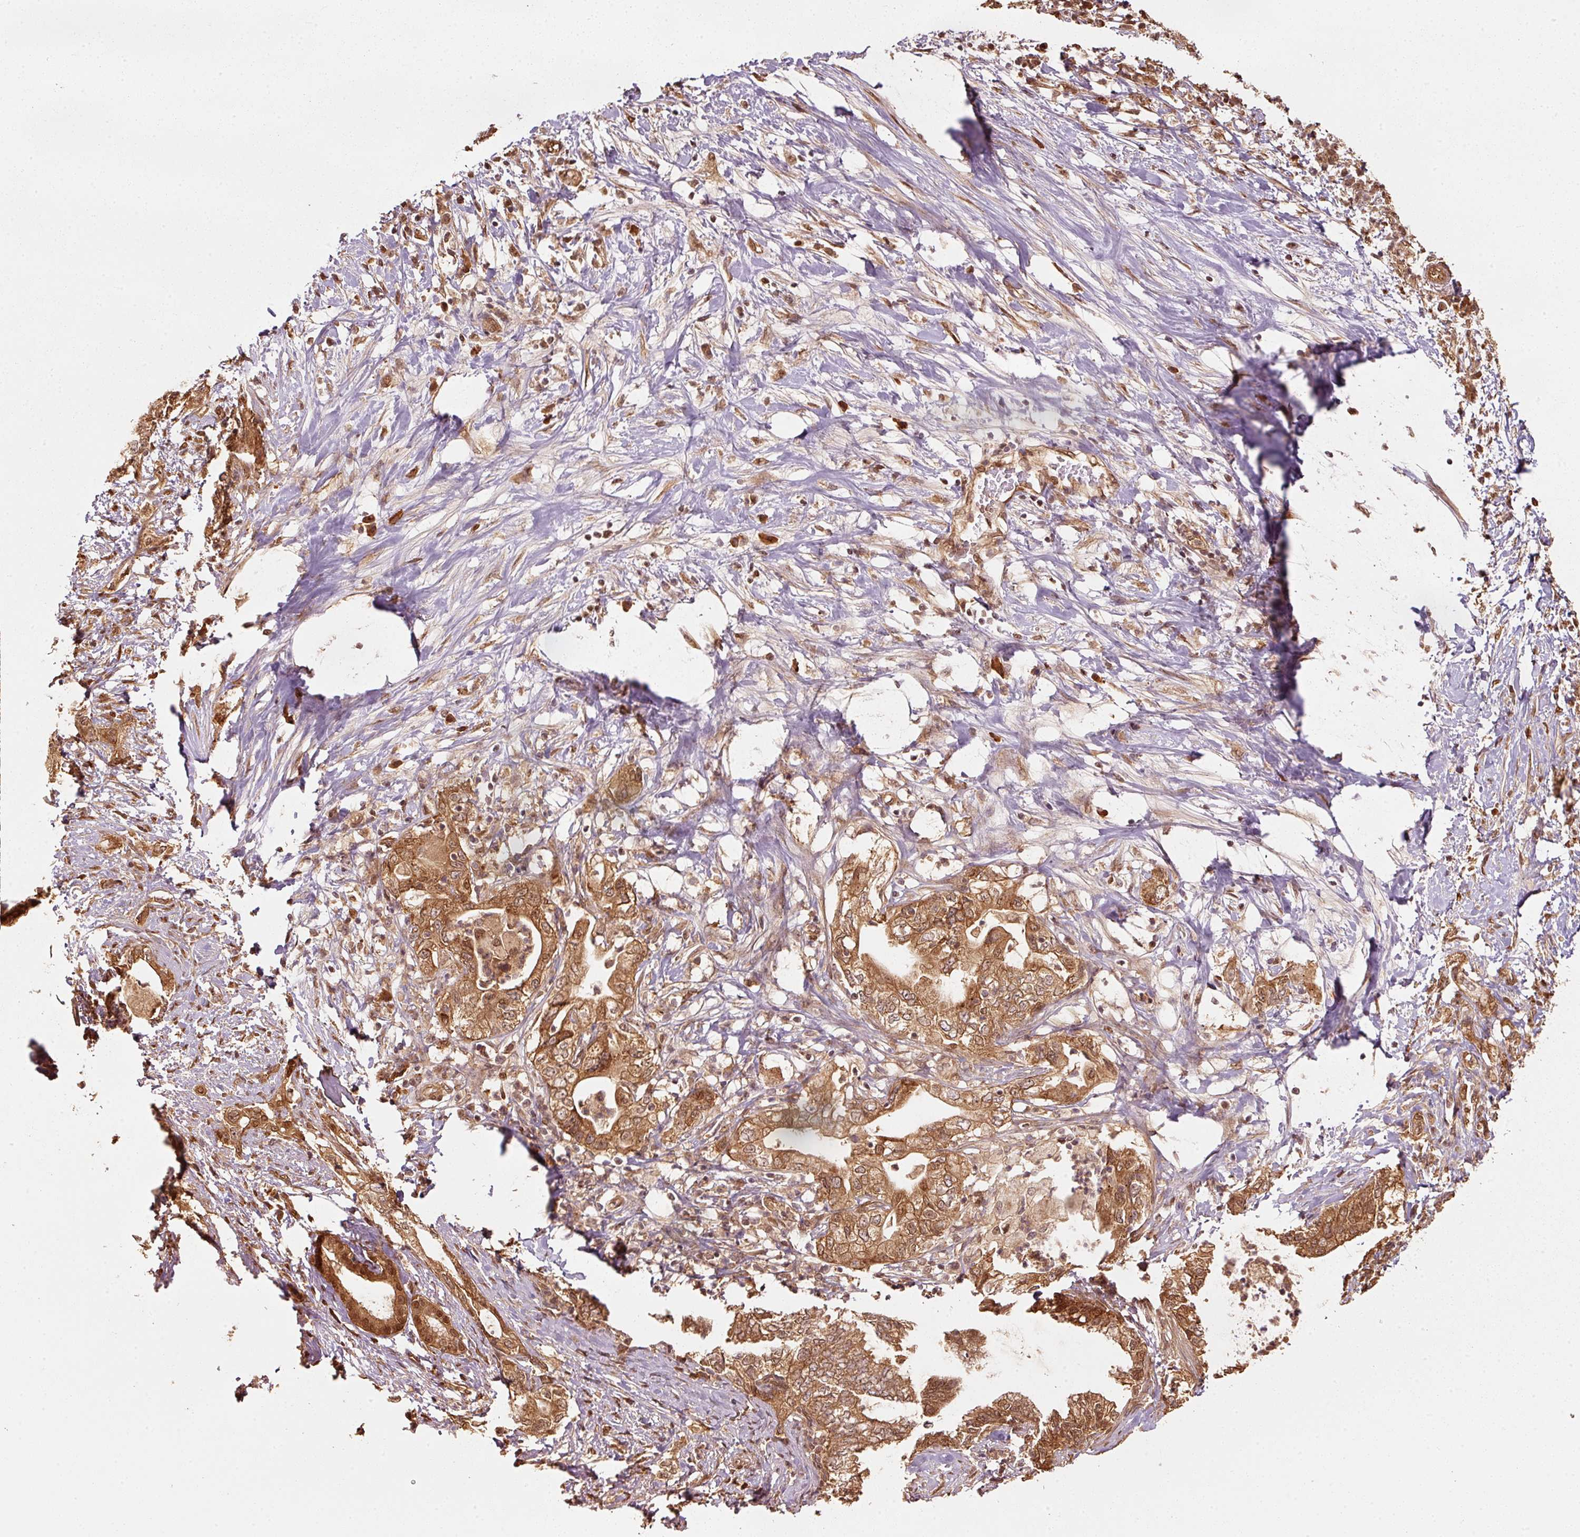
{"staining": {"intensity": "moderate", "quantity": ">75%", "location": "cytoplasmic/membranous,nuclear"}, "tissue": "pancreatic cancer", "cell_type": "Tumor cells", "image_type": "cancer", "snomed": [{"axis": "morphology", "description": "Adenocarcinoma, NOS"}, {"axis": "topography", "description": "Pancreas"}], "caption": "Immunohistochemistry histopathology image of adenocarcinoma (pancreatic) stained for a protein (brown), which exhibits medium levels of moderate cytoplasmic/membranous and nuclear staining in approximately >75% of tumor cells.", "gene": "STAU1", "patient": {"sex": "female", "age": 73}}